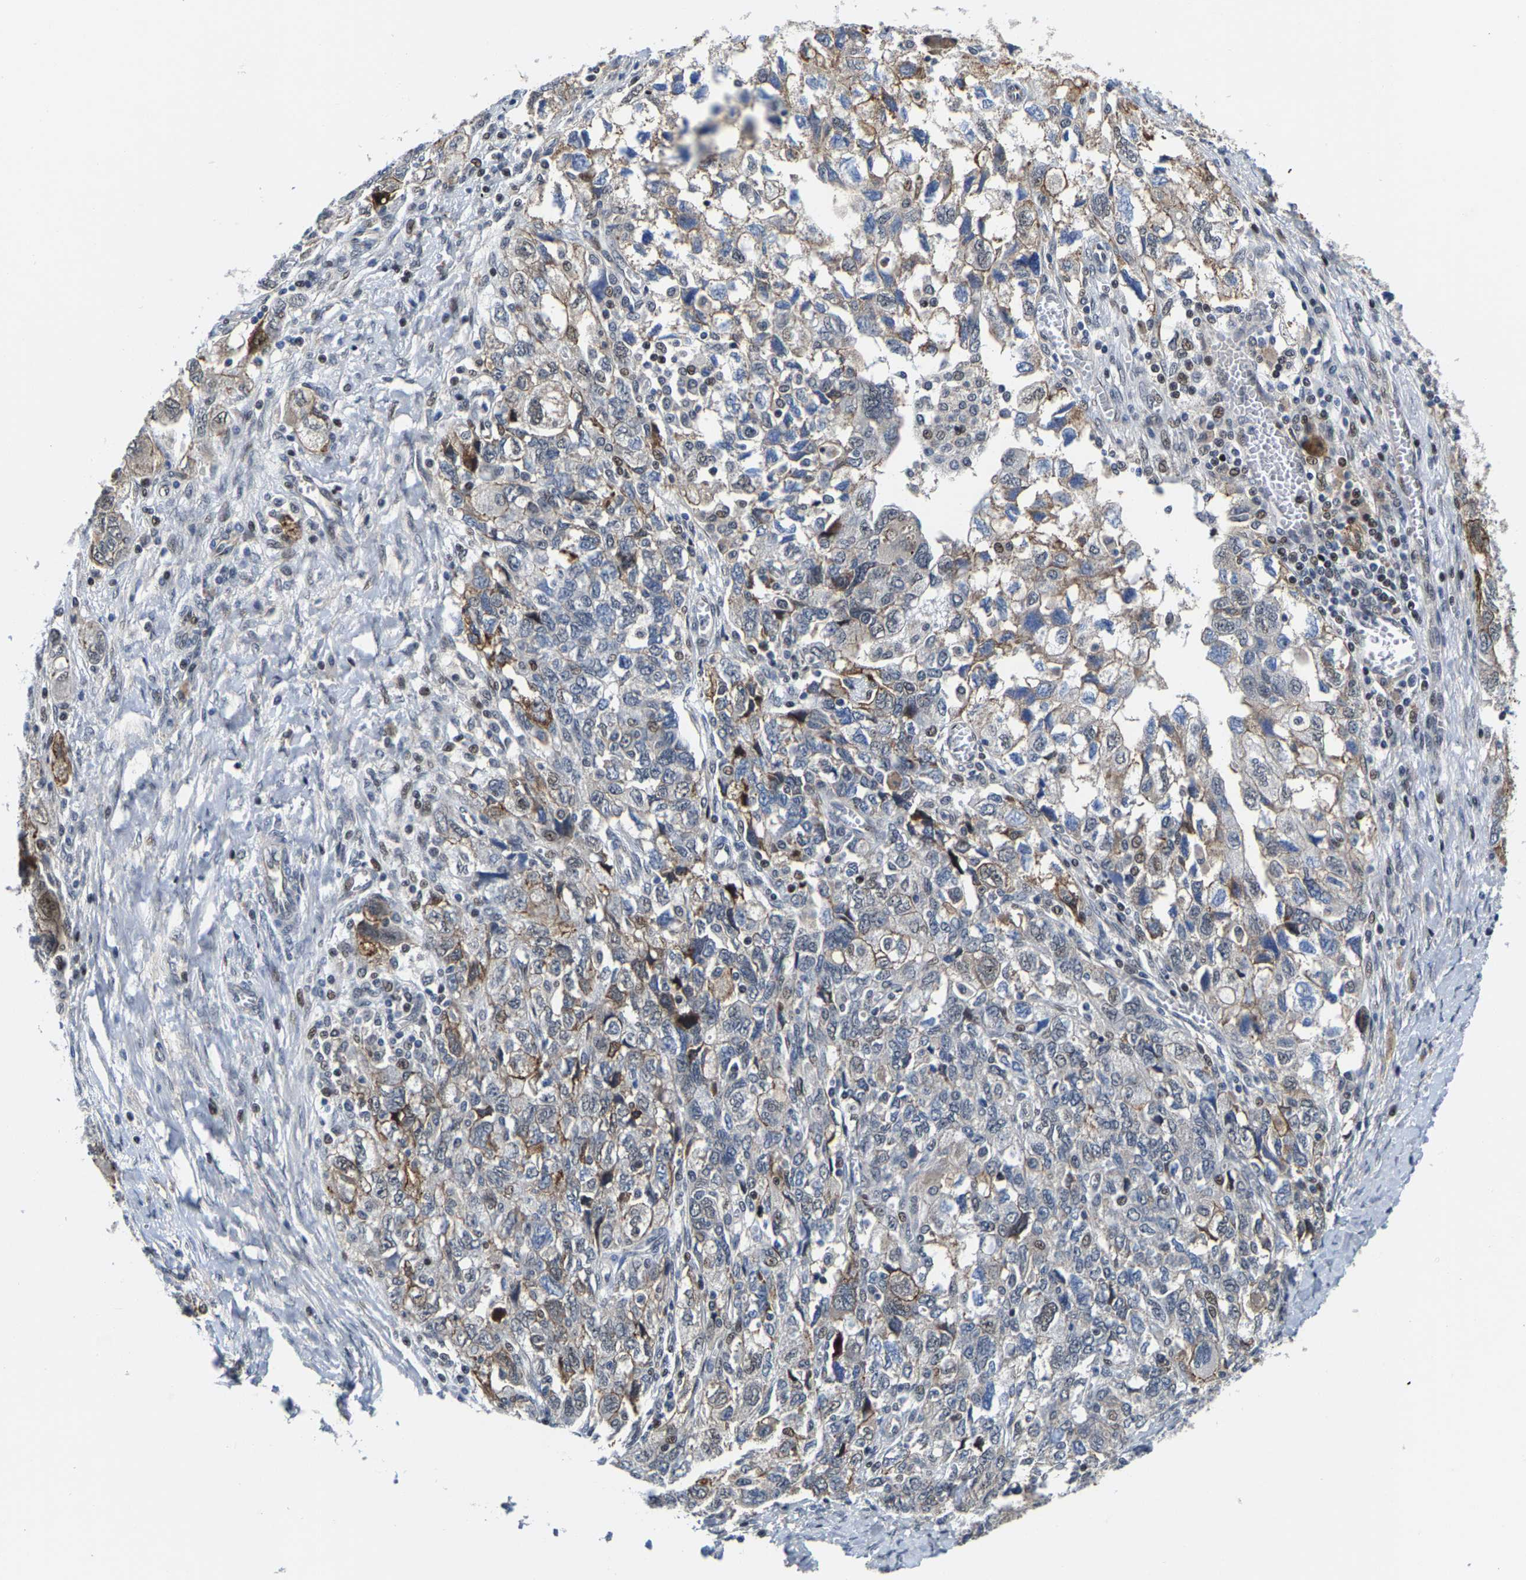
{"staining": {"intensity": "weak", "quantity": "25%-75%", "location": "cytoplasmic/membranous"}, "tissue": "ovarian cancer", "cell_type": "Tumor cells", "image_type": "cancer", "snomed": [{"axis": "morphology", "description": "Carcinoma, NOS"}, {"axis": "morphology", "description": "Cystadenocarcinoma, serous, NOS"}, {"axis": "topography", "description": "Ovary"}], "caption": "Ovarian cancer (serous cystadenocarcinoma) tissue reveals weak cytoplasmic/membranous positivity in about 25%-75% of tumor cells", "gene": "GTPBP10", "patient": {"sex": "female", "age": 69}}